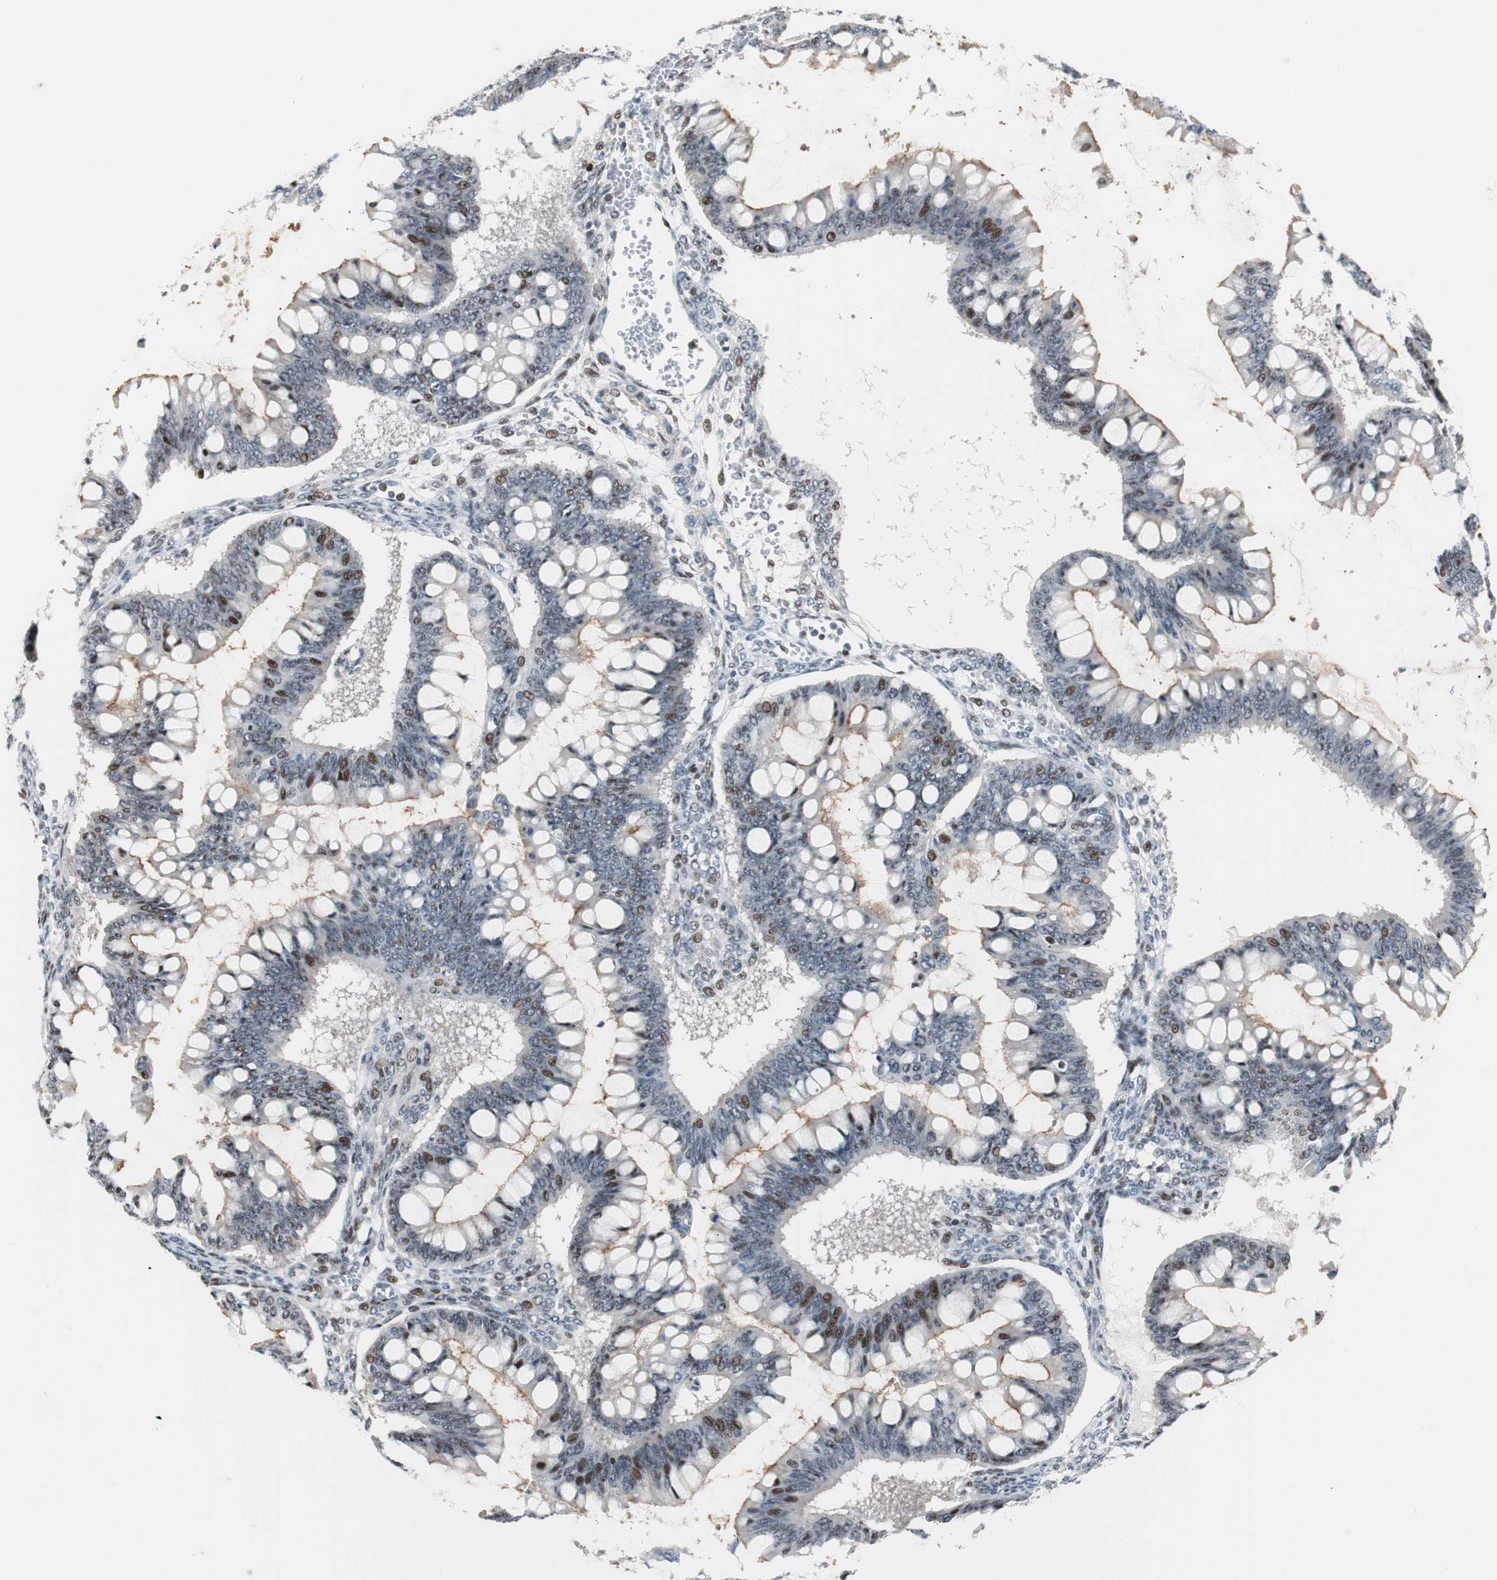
{"staining": {"intensity": "moderate", "quantity": "<25%", "location": "nuclear"}, "tissue": "ovarian cancer", "cell_type": "Tumor cells", "image_type": "cancer", "snomed": [{"axis": "morphology", "description": "Cystadenocarcinoma, mucinous, NOS"}, {"axis": "topography", "description": "Ovary"}], "caption": "A micrograph of ovarian mucinous cystadenocarcinoma stained for a protein exhibits moderate nuclear brown staining in tumor cells.", "gene": "RAD1", "patient": {"sex": "female", "age": 73}}